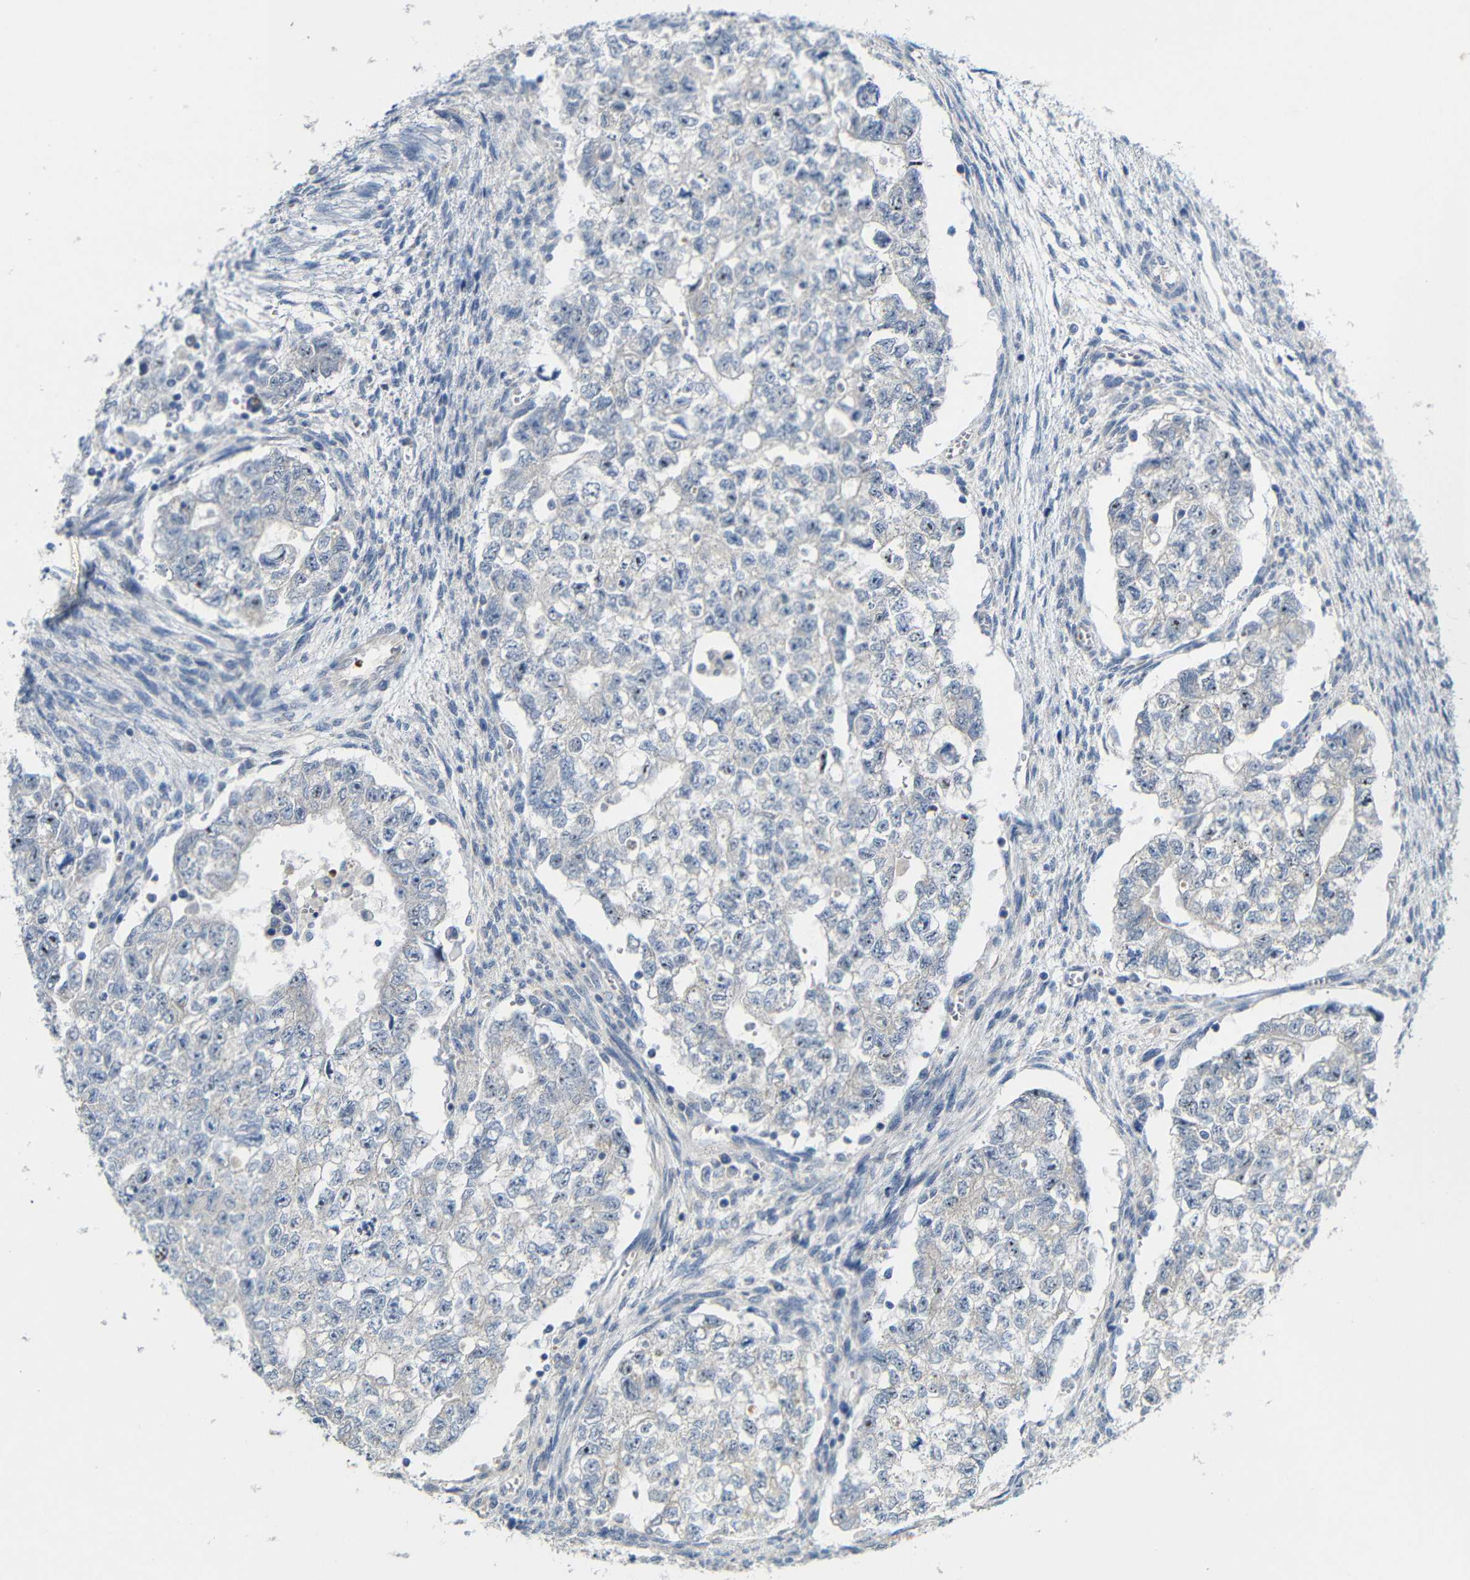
{"staining": {"intensity": "negative", "quantity": "none", "location": "none"}, "tissue": "testis cancer", "cell_type": "Tumor cells", "image_type": "cancer", "snomed": [{"axis": "morphology", "description": "Seminoma, NOS"}, {"axis": "morphology", "description": "Carcinoma, Embryonal, NOS"}, {"axis": "topography", "description": "Testis"}], "caption": "The histopathology image shows no significant staining in tumor cells of seminoma (testis). The staining was performed using DAB (3,3'-diaminobenzidine) to visualize the protein expression in brown, while the nuclei were stained in blue with hematoxylin (Magnification: 20x).", "gene": "TBC1D32", "patient": {"sex": "male", "age": 38}}